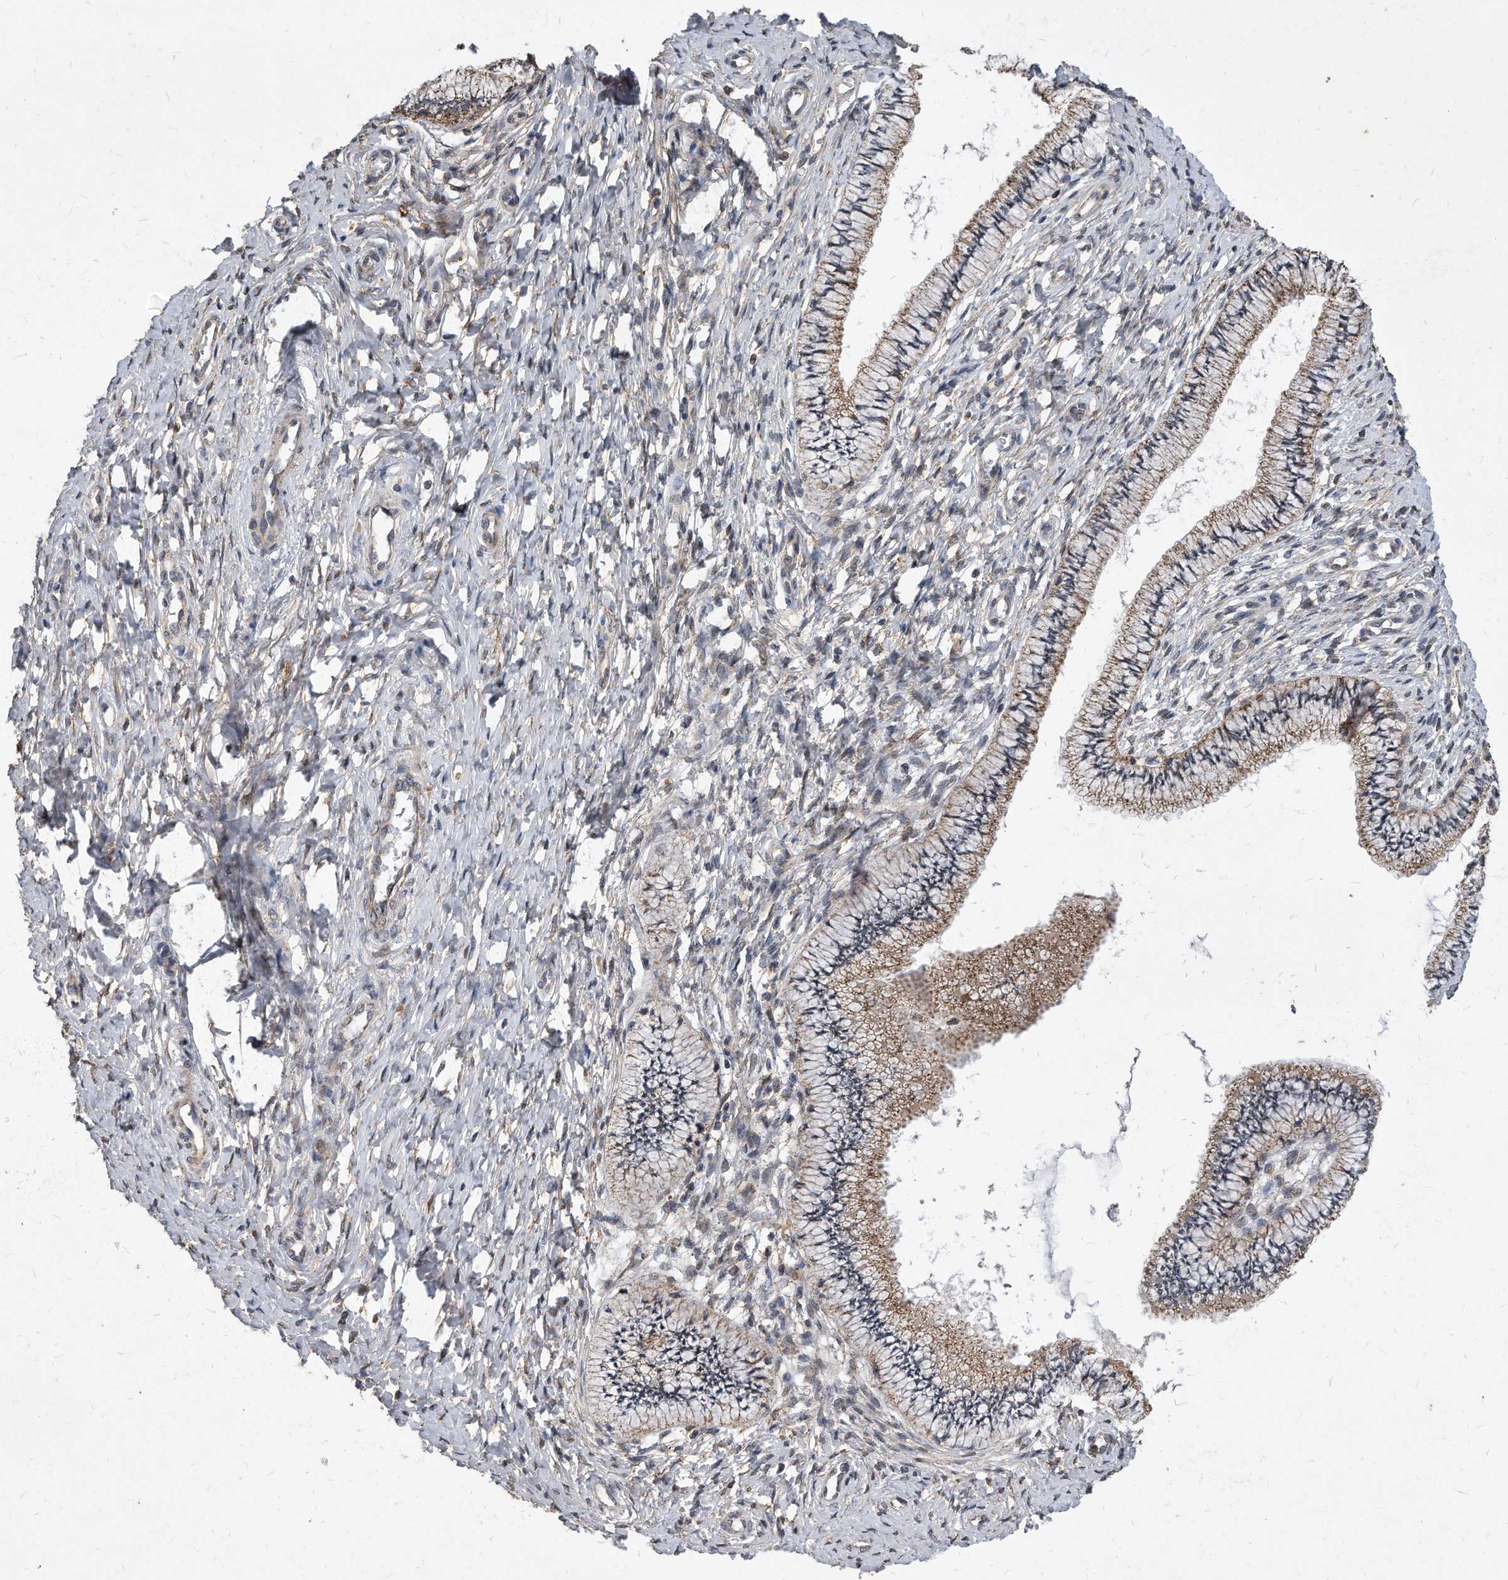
{"staining": {"intensity": "moderate", "quantity": ">75%", "location": "cytoplasmic/membranous"}, "tissue": "cervix", "cell_type": "Glandular cells", "image_type": "normal", "snomed": [{"axis": "morphology", "description": "Normal tissue, NOS"}, {"axis": "topography", "description": "Cervix"}], "caption": "The micrograph demonstrates immunohistochemical staining of benign cervix. There is moderate cytoplasmic/membranous expression is seen in about >75% of glandular cells.", "gene": "SOBP", "patient": {"sex": "female", "age": 36}}